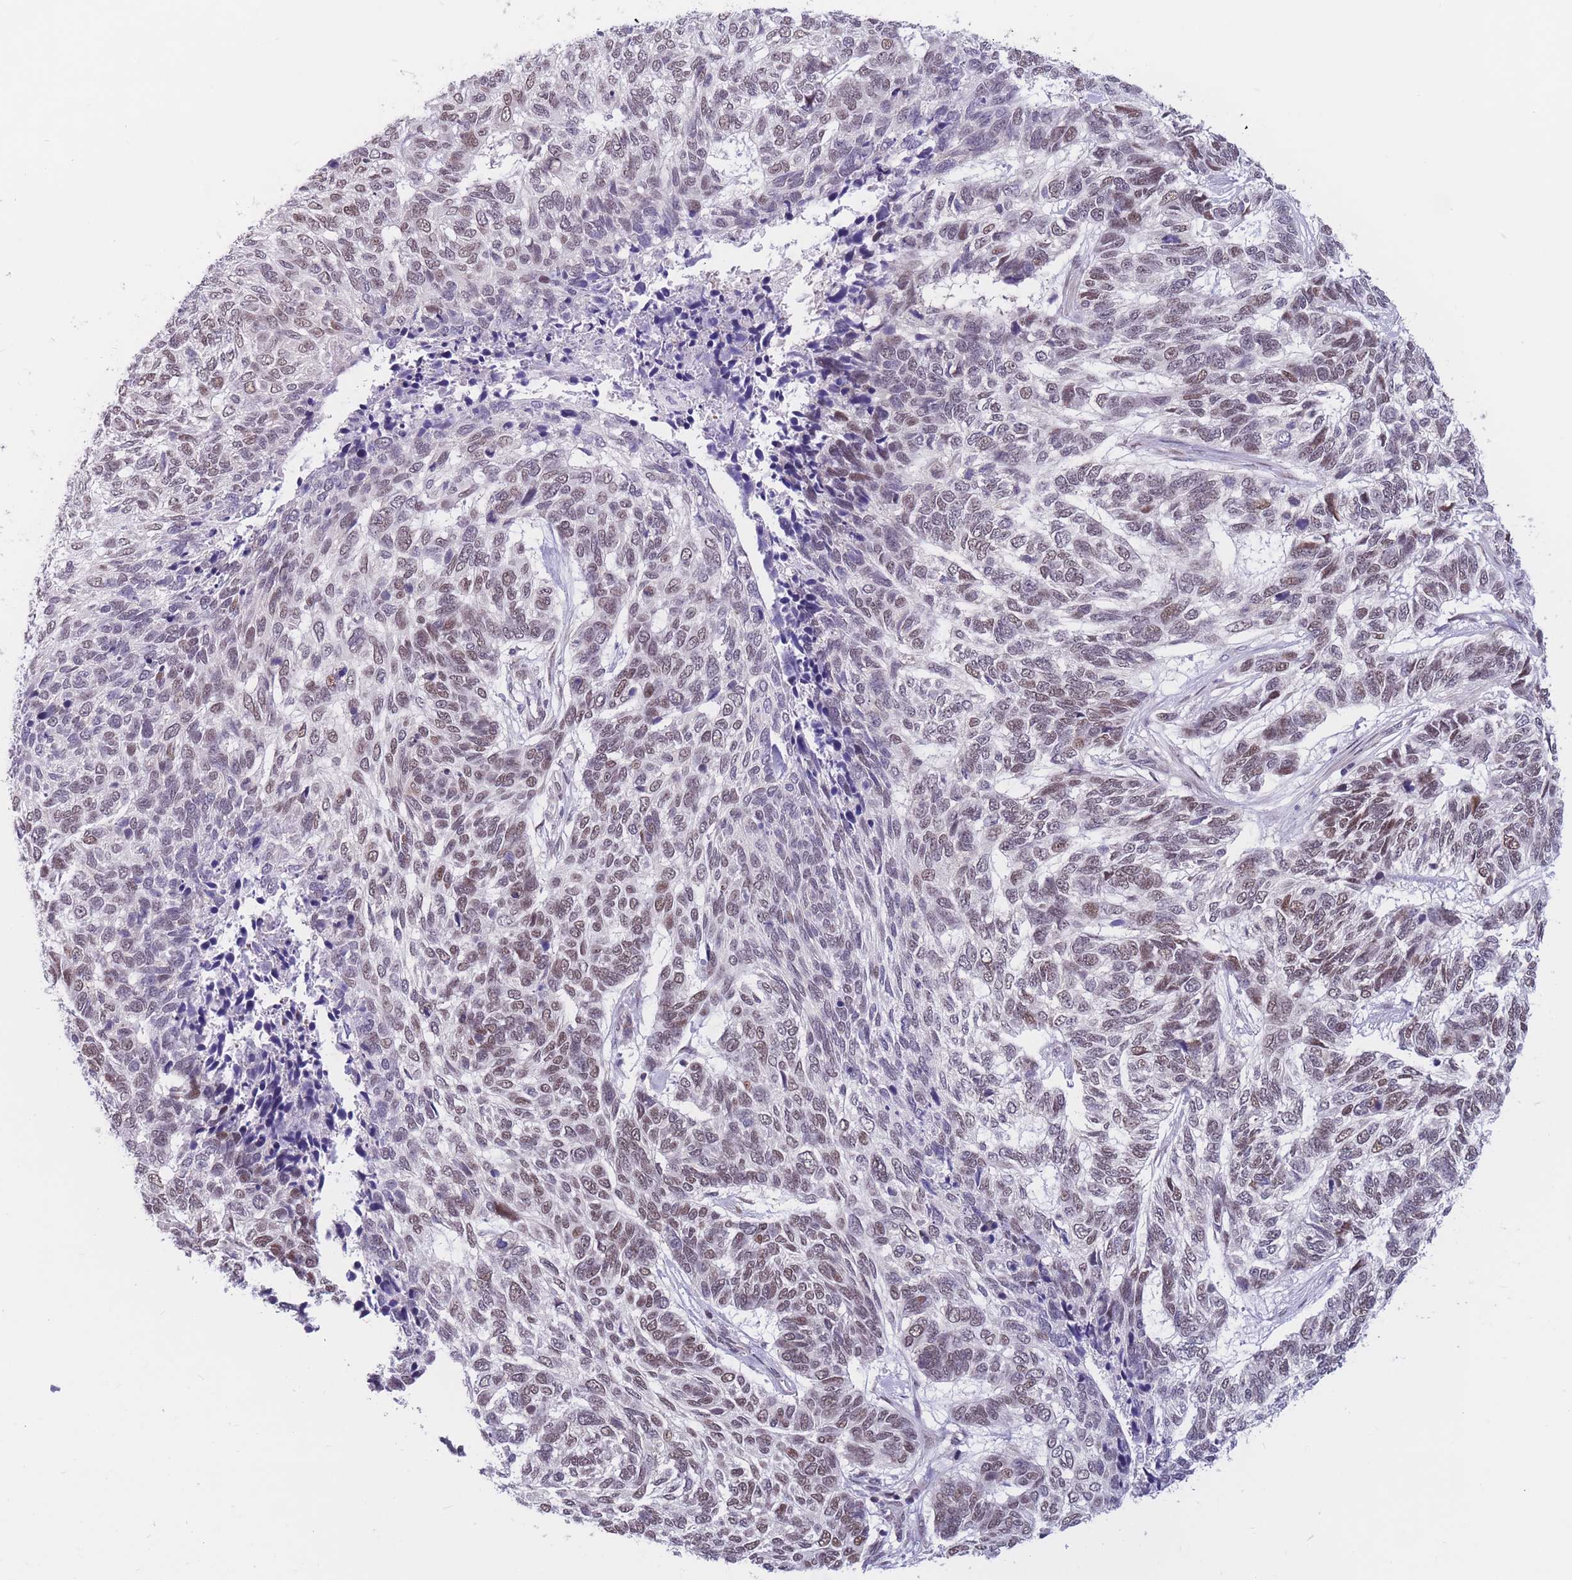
{"staining": {"intensity": "weak", "quantity": "25%-75%", "location": "nuclear"}, "tissue": "skin cancer", "cell_type": "Tumor cells", "image_type": "cancer", "snomed": [{"axis": "morphology", "description": "Basal cell carcinoma"}, {"axis": "topography", "description": "Skin"}], "caption": "This histopathology image demonstrates immunohistochemistry staining of skin cancer, with low weak nuclear positivity in approximately 25%-75% of tumor cells.", "gene": "BCL9L", "patient": {"sex": "female", "age": 65}}